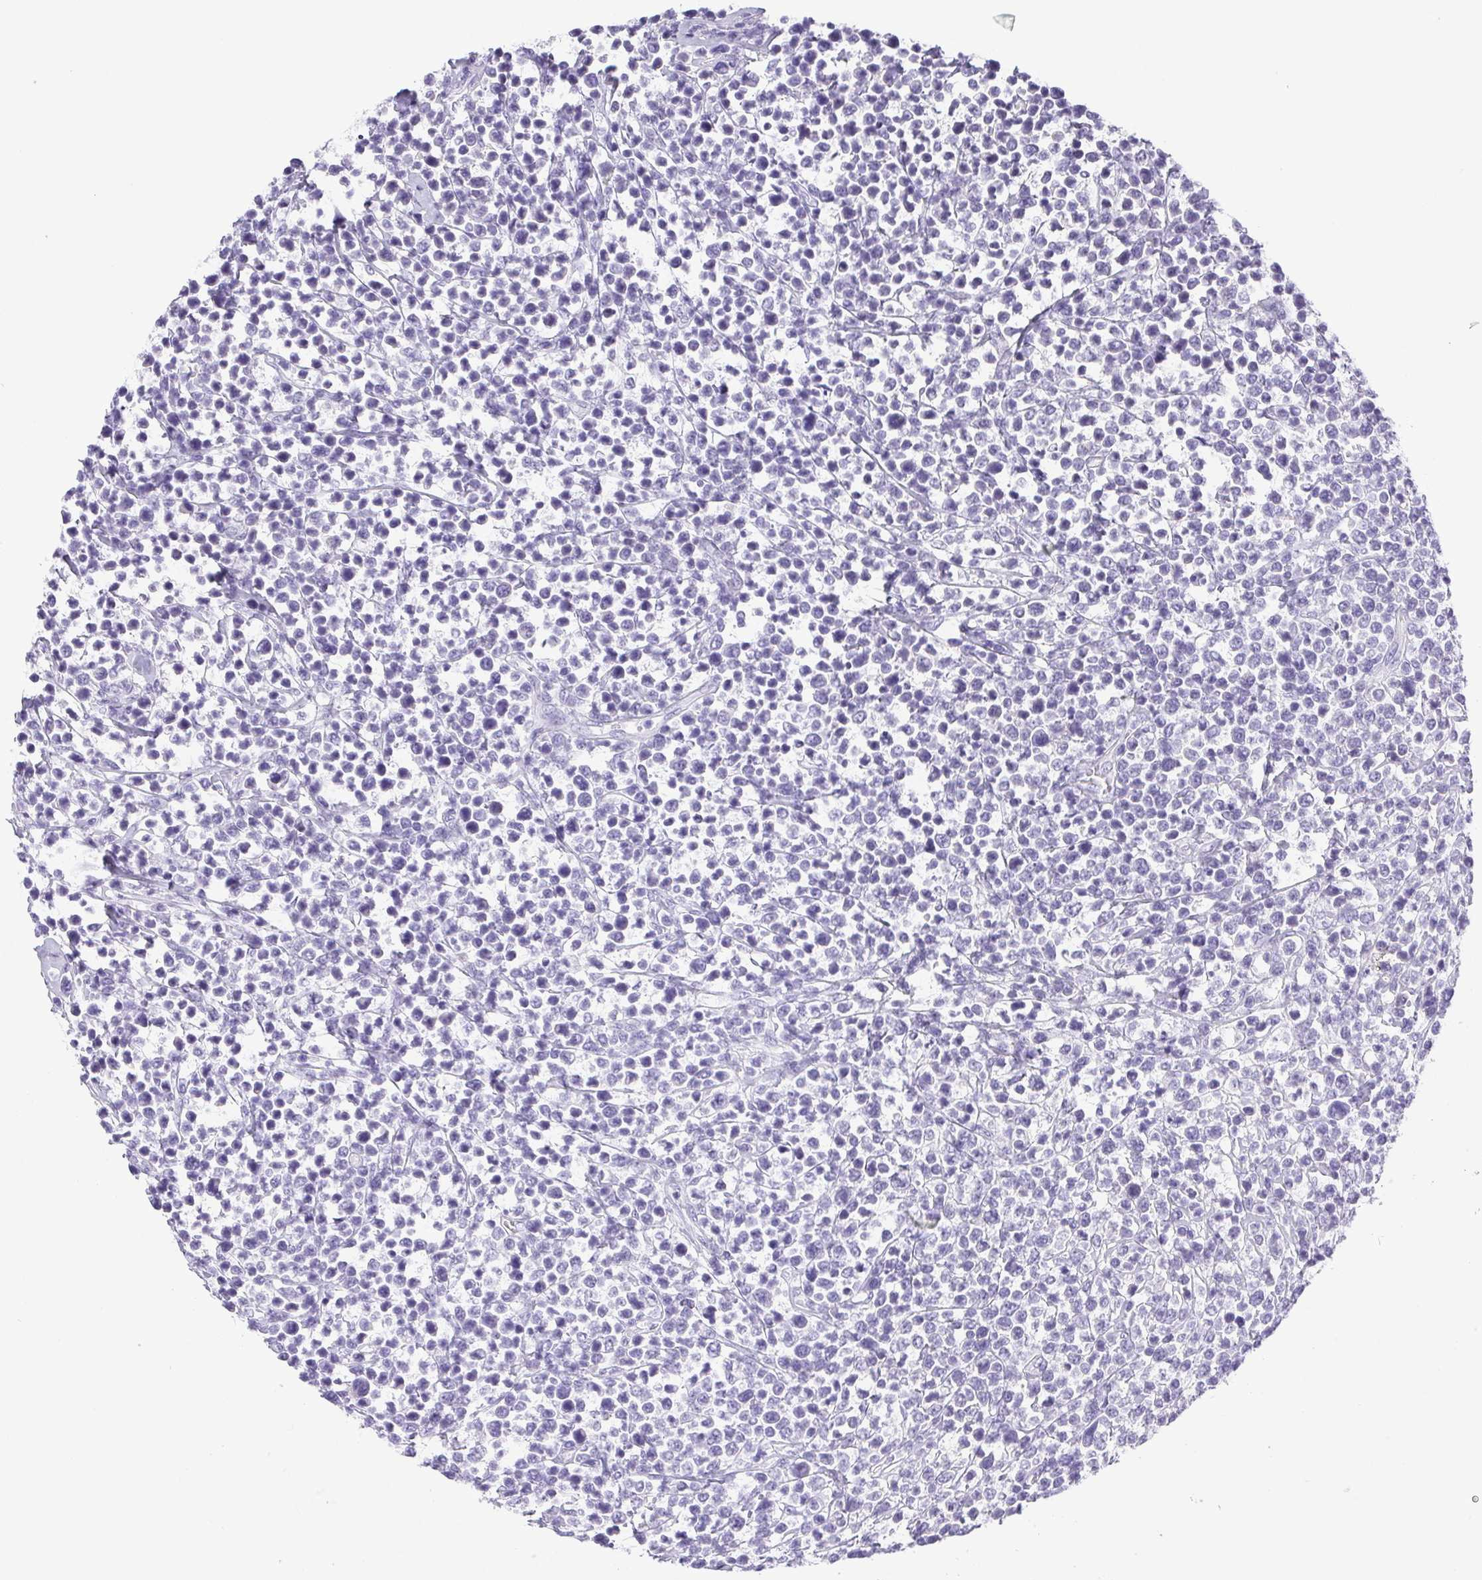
{"staining": {"intensity": "negative", "quantity": "none", "location": "none"}, "tissue": "lymphoma", "cell_type": "Tumor cells", "image_type": "cancer", "snomed": [{"axis": "morphology", "description": "Malignant lymphoma, non-Hodgkin's type, High grade"}, {"axis": "topography", "description": "Soft tissue"}], "caption": "Human high-grade malignant lymphoma, non-Hodgkin's type stained for a protein using IHC shows no expression in tumor cells.", "gene": "PAPPA2", "patient": {"sex": "female", "age": 56}}